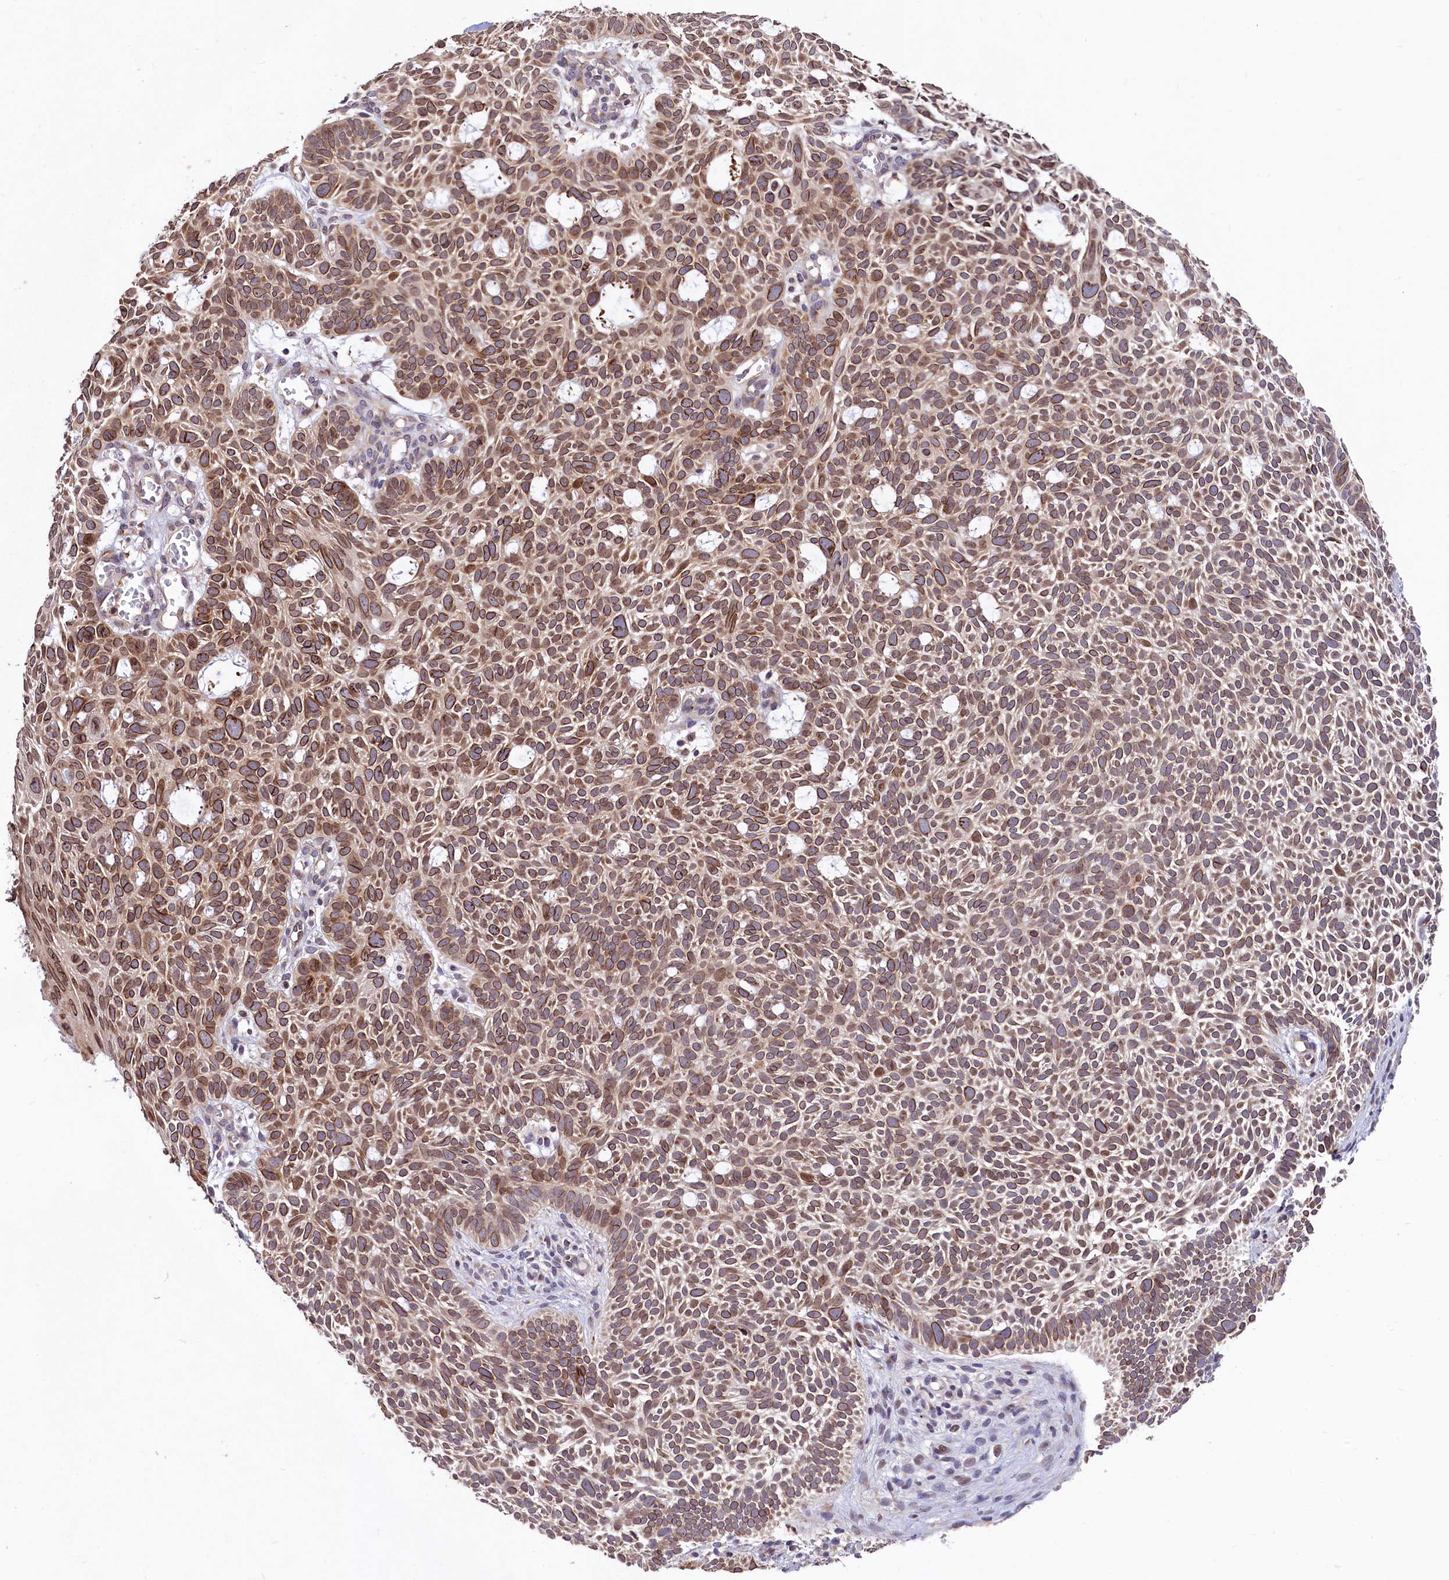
{"staining": {"intensity": "moderate", "quantity": ">75%", "location": "cytoplasmic/membranous,nuclear"}, "tissue": "skin cancer", "cell_type": "Tumor cells", "image_type": "cancer", "snomed": [{"axis": "morphology", "description": "Basal cell carcinoma"}, {"axis": "topography", "description": "Skin"}], "caption": "Moderate cytoplasmic/membranous and nuclear staining for a protein is appreciated in approximately >75% of tumor cells of skin cancer using IHC.", "gene": "C5orf15", "patient": {"sex": "male", "age": 69}}